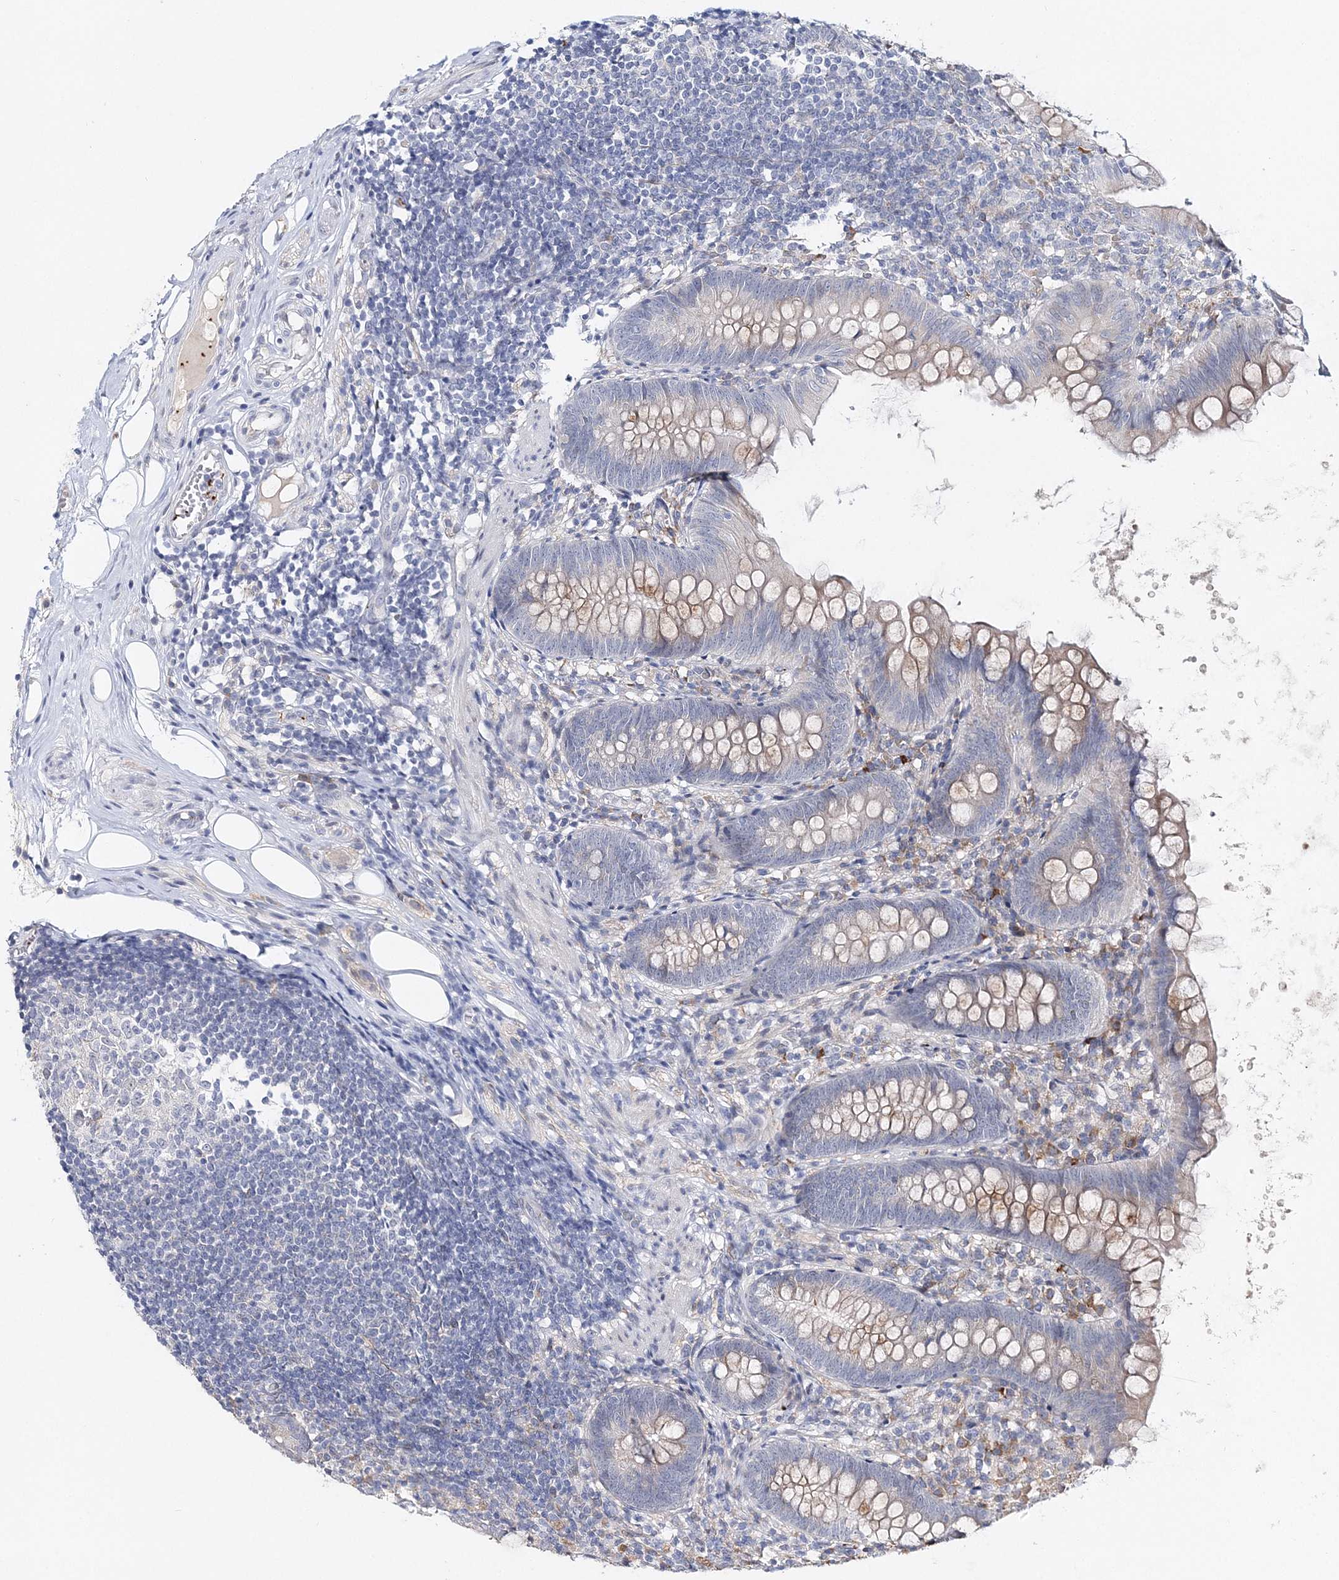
{"staining": {"intensity": "weak", "quantity": "<25%", "location": "cytoplasmic/membranous"}, "tissue": "appendix", "cell_type": "Glandular cells", "image_type": "normal", "snomed": [{"axis": "morphology", "description": "Normal tissue, NOS"}, {"axis": "topography", "description": "Appendix"}], "caption": "Protein analysis of unremarkable appendix displays no significant positivity in glandular cells.", "gene": "MYOZ2", "patient": {"sex": "female", "age": 62}}